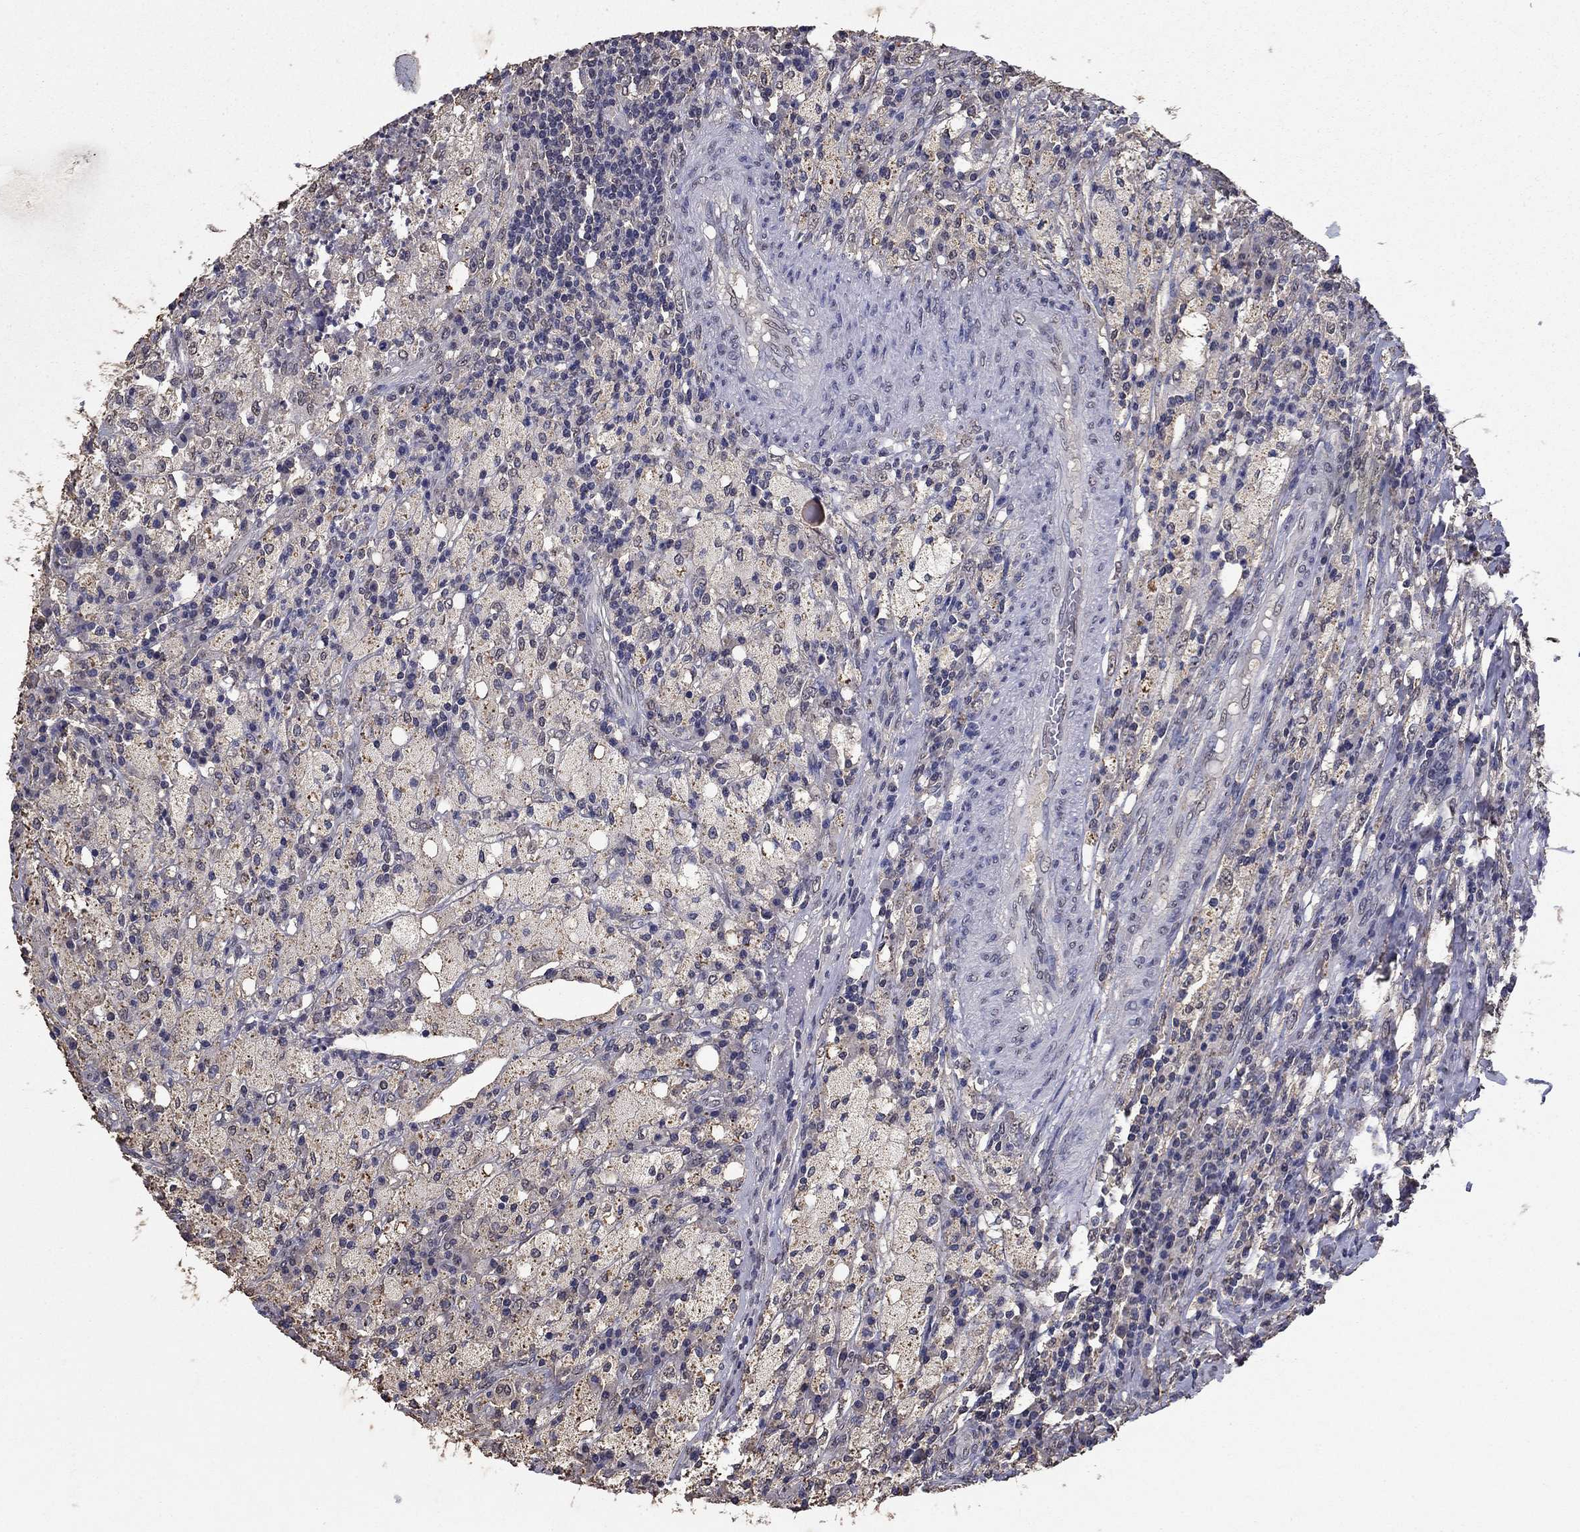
{"staining": {"intensity": "negative", "quantity": "none", "location": "none"}, "tissue": "testis cancer", "cell_type": "Tumor cells", "image_type": "cancer", "snomed": [{"axis": "morphology", "description": "Necrosis, NOS"}, {"axis": "morphology", "description": "Carcinoma, Embryonal, NOS"}, {"axis": "topography", "description": "Testis"}], "caption": "Protein analysis of testis cancer reveals no significant expression in tumor cells.", "gene": "MFAP3L", "patient": {"sex": "male", "age": 19}}